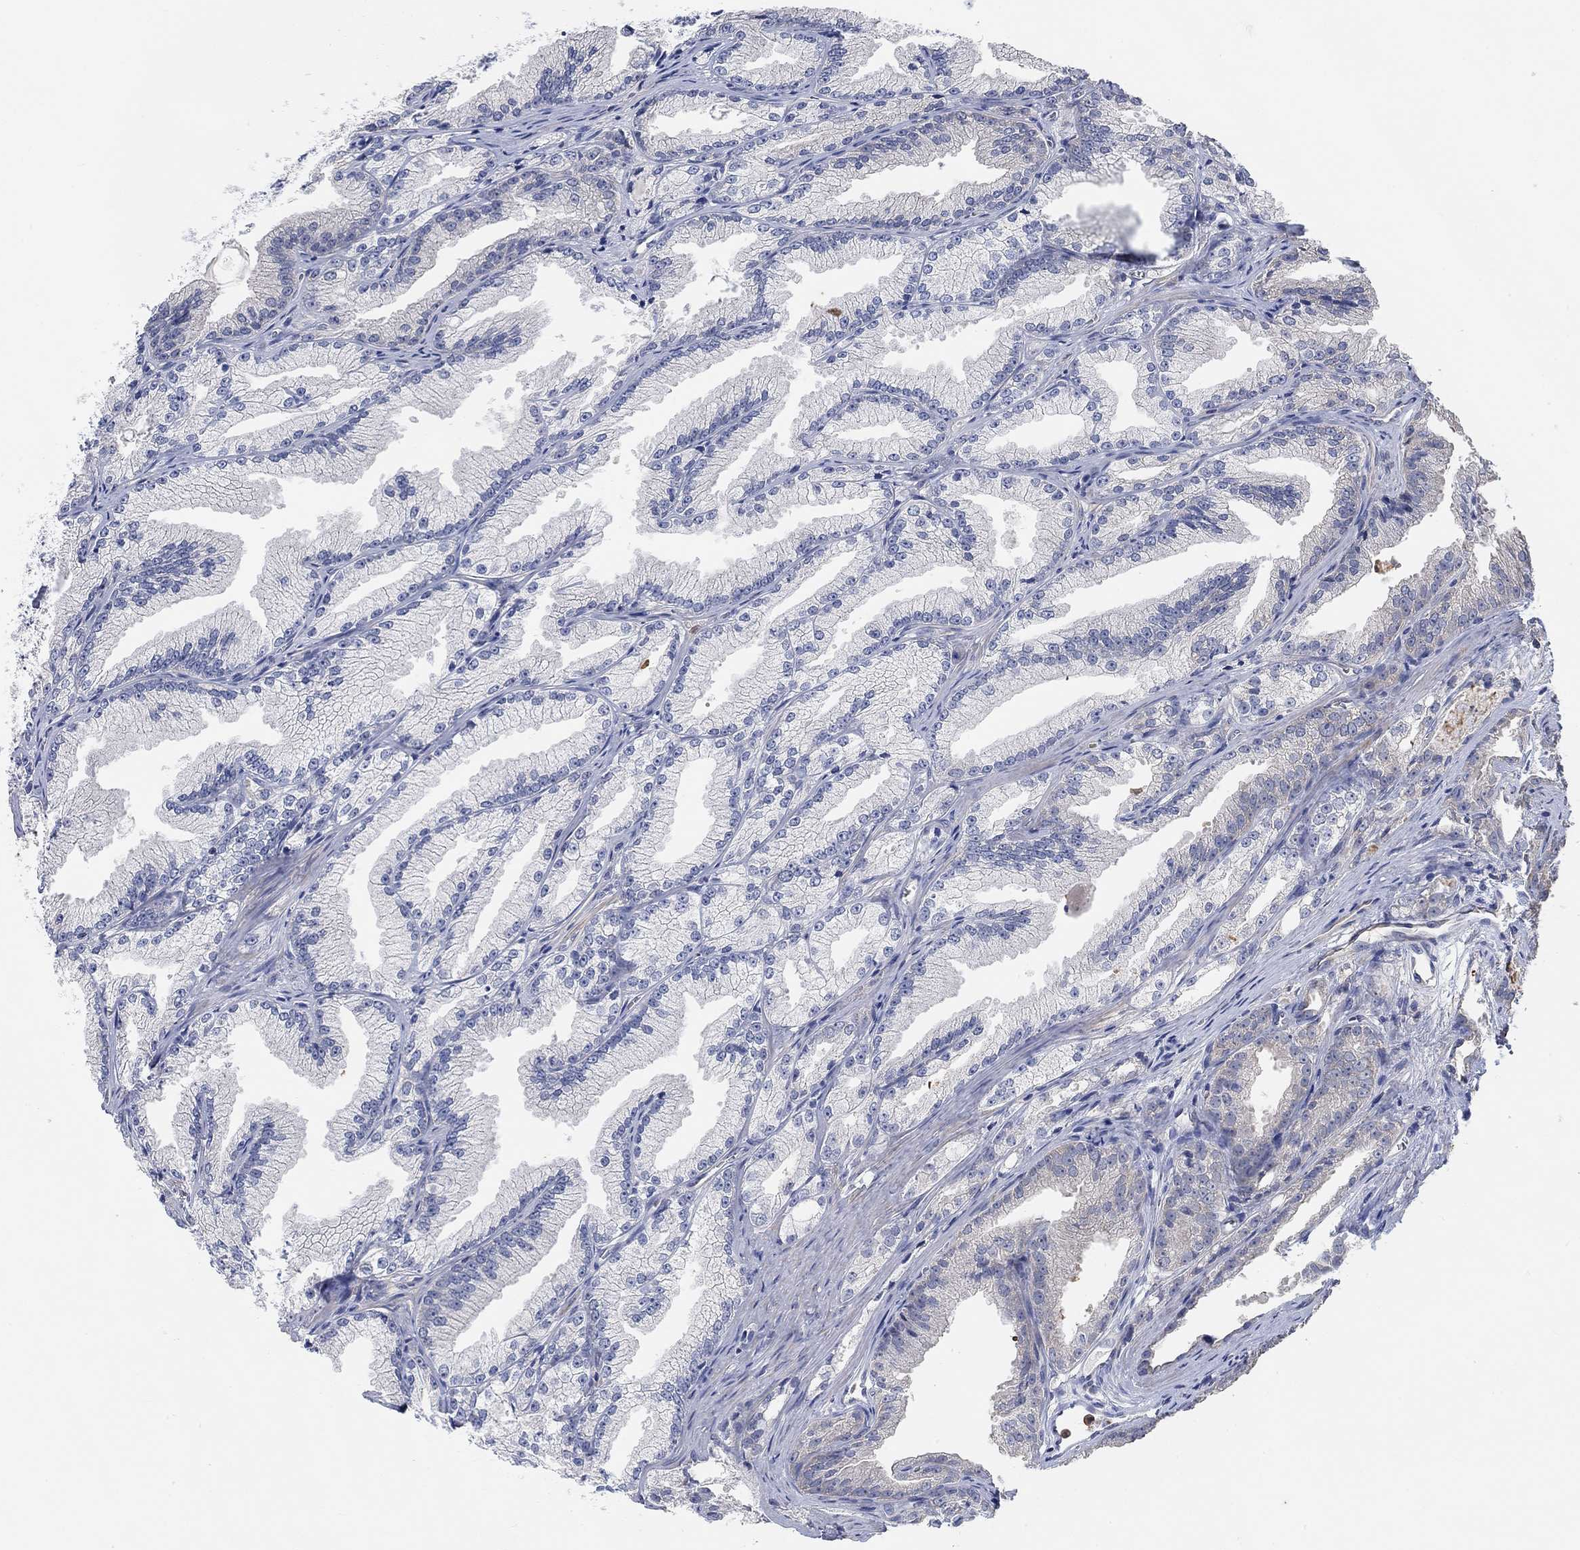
{"staining": {"intensity": "negative", "quantity": "none", "location": "none"}, "tissue": "prostate cancer", "cell_type": "Tumor cells", "image_type": "cancer", "snomed": [{"axis": "morphology", "description": "Adenocarcinoma, NOS"}, {"axis": "morphology", "description": "Adenocarcinoma, High grade"}, {"axis": "topography", "description": "Prostate"}], "caption": "Tumor cells show no significant positivity in high-grade adenocarcinoma (prostate).", "gene": "SYT16", "patient": {"sex": "male", "age": 70}}